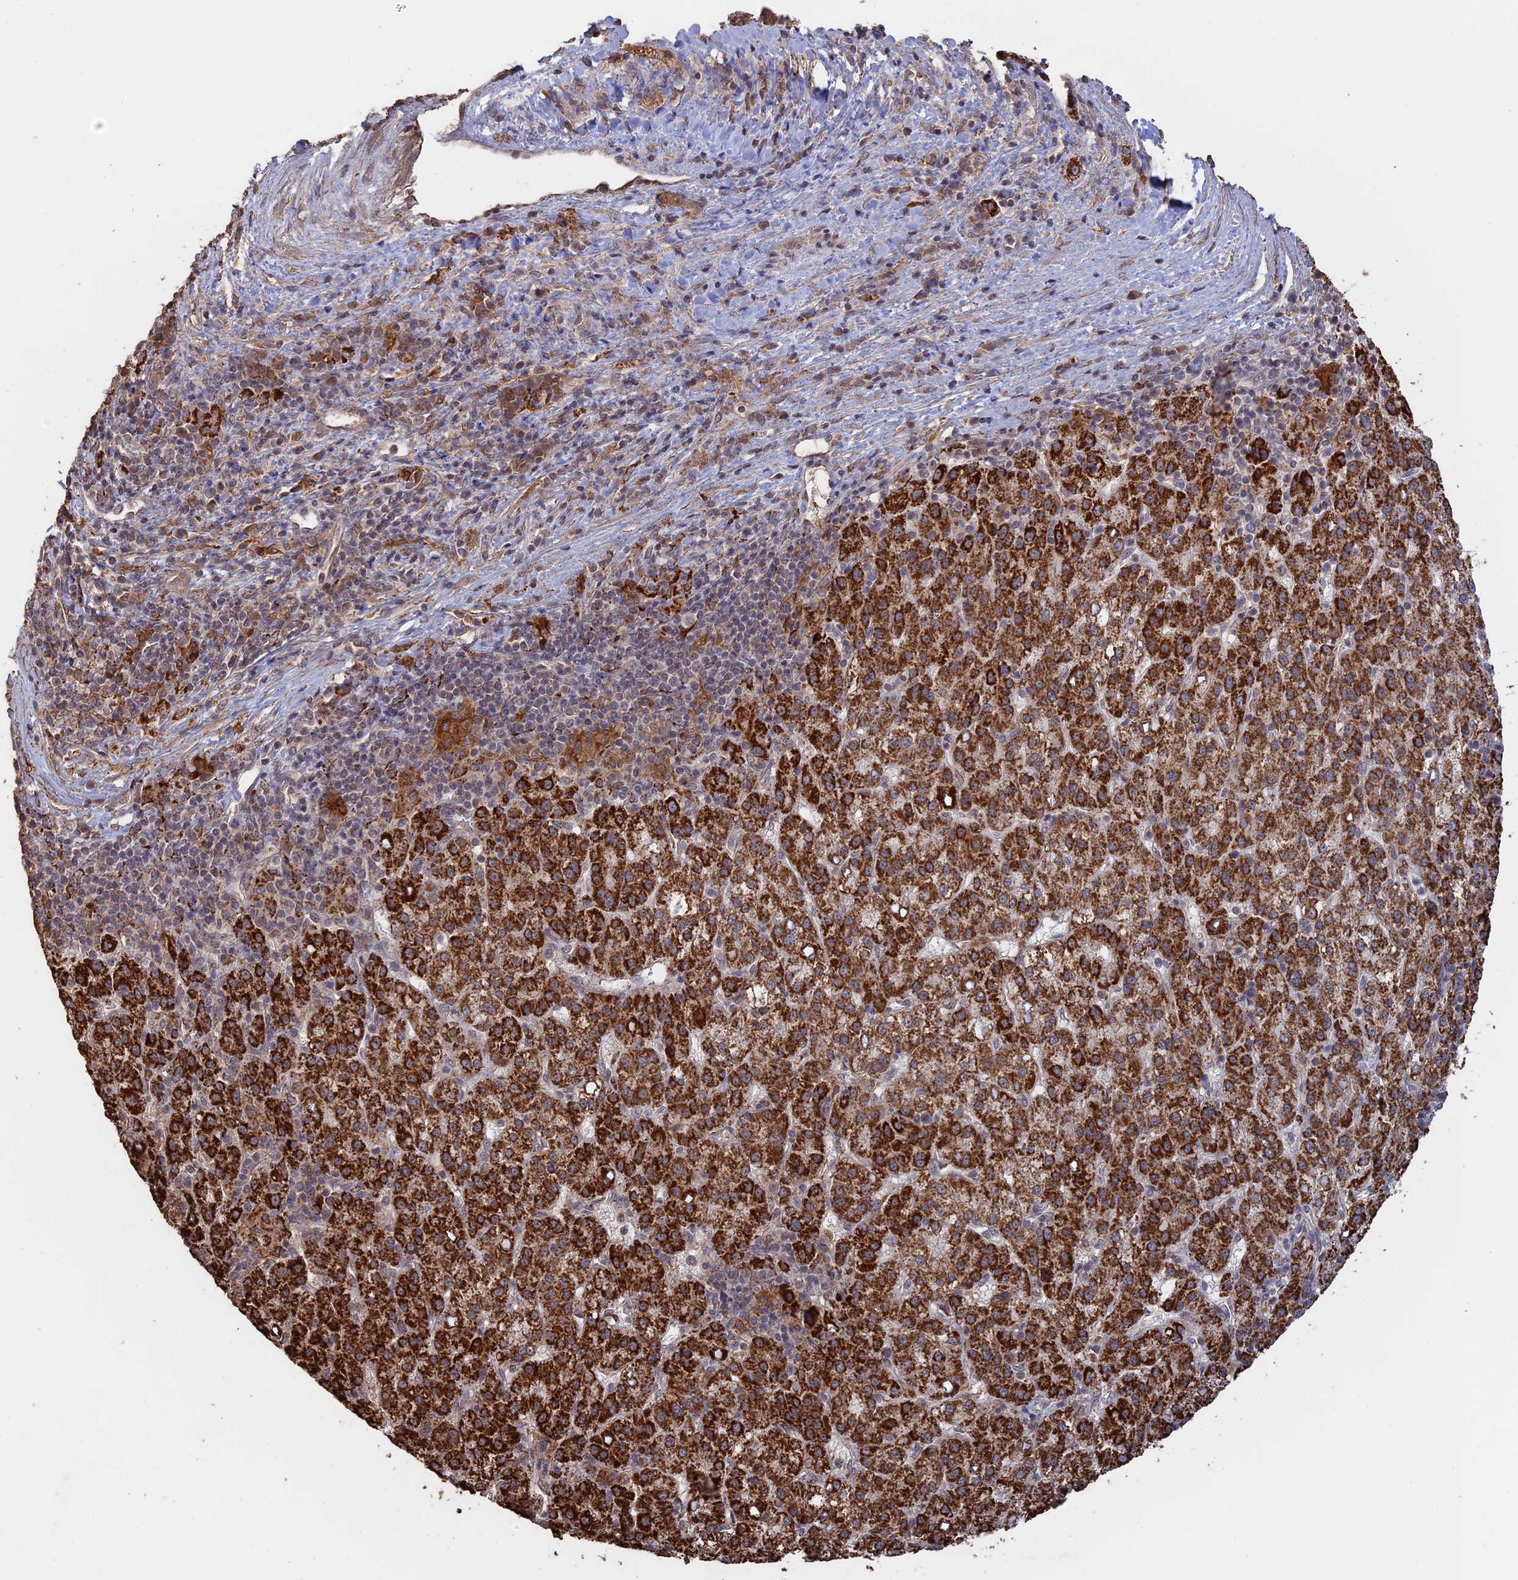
{"staining": {"intensity": "strong", "quantity": ">75%", "location": "cytoplasmic/membranous"}, "tissue": "liver cancer", "cell_type": "Tumor cells", "image_type": "cancer", "snomed": [{"axis": "morphology", "description": "Carcinoma, Hepatocellular, NOS"}, {"axis": "topography", "description": "Liver"}], "caption": "The histopathology image reveals a brown stain indicating the presence of a protein in the cytoplasmic/membranous of tumor cells in liver cancer.", "gene": "FAM210B", "patient": {"sex": "female", "age": 58}}